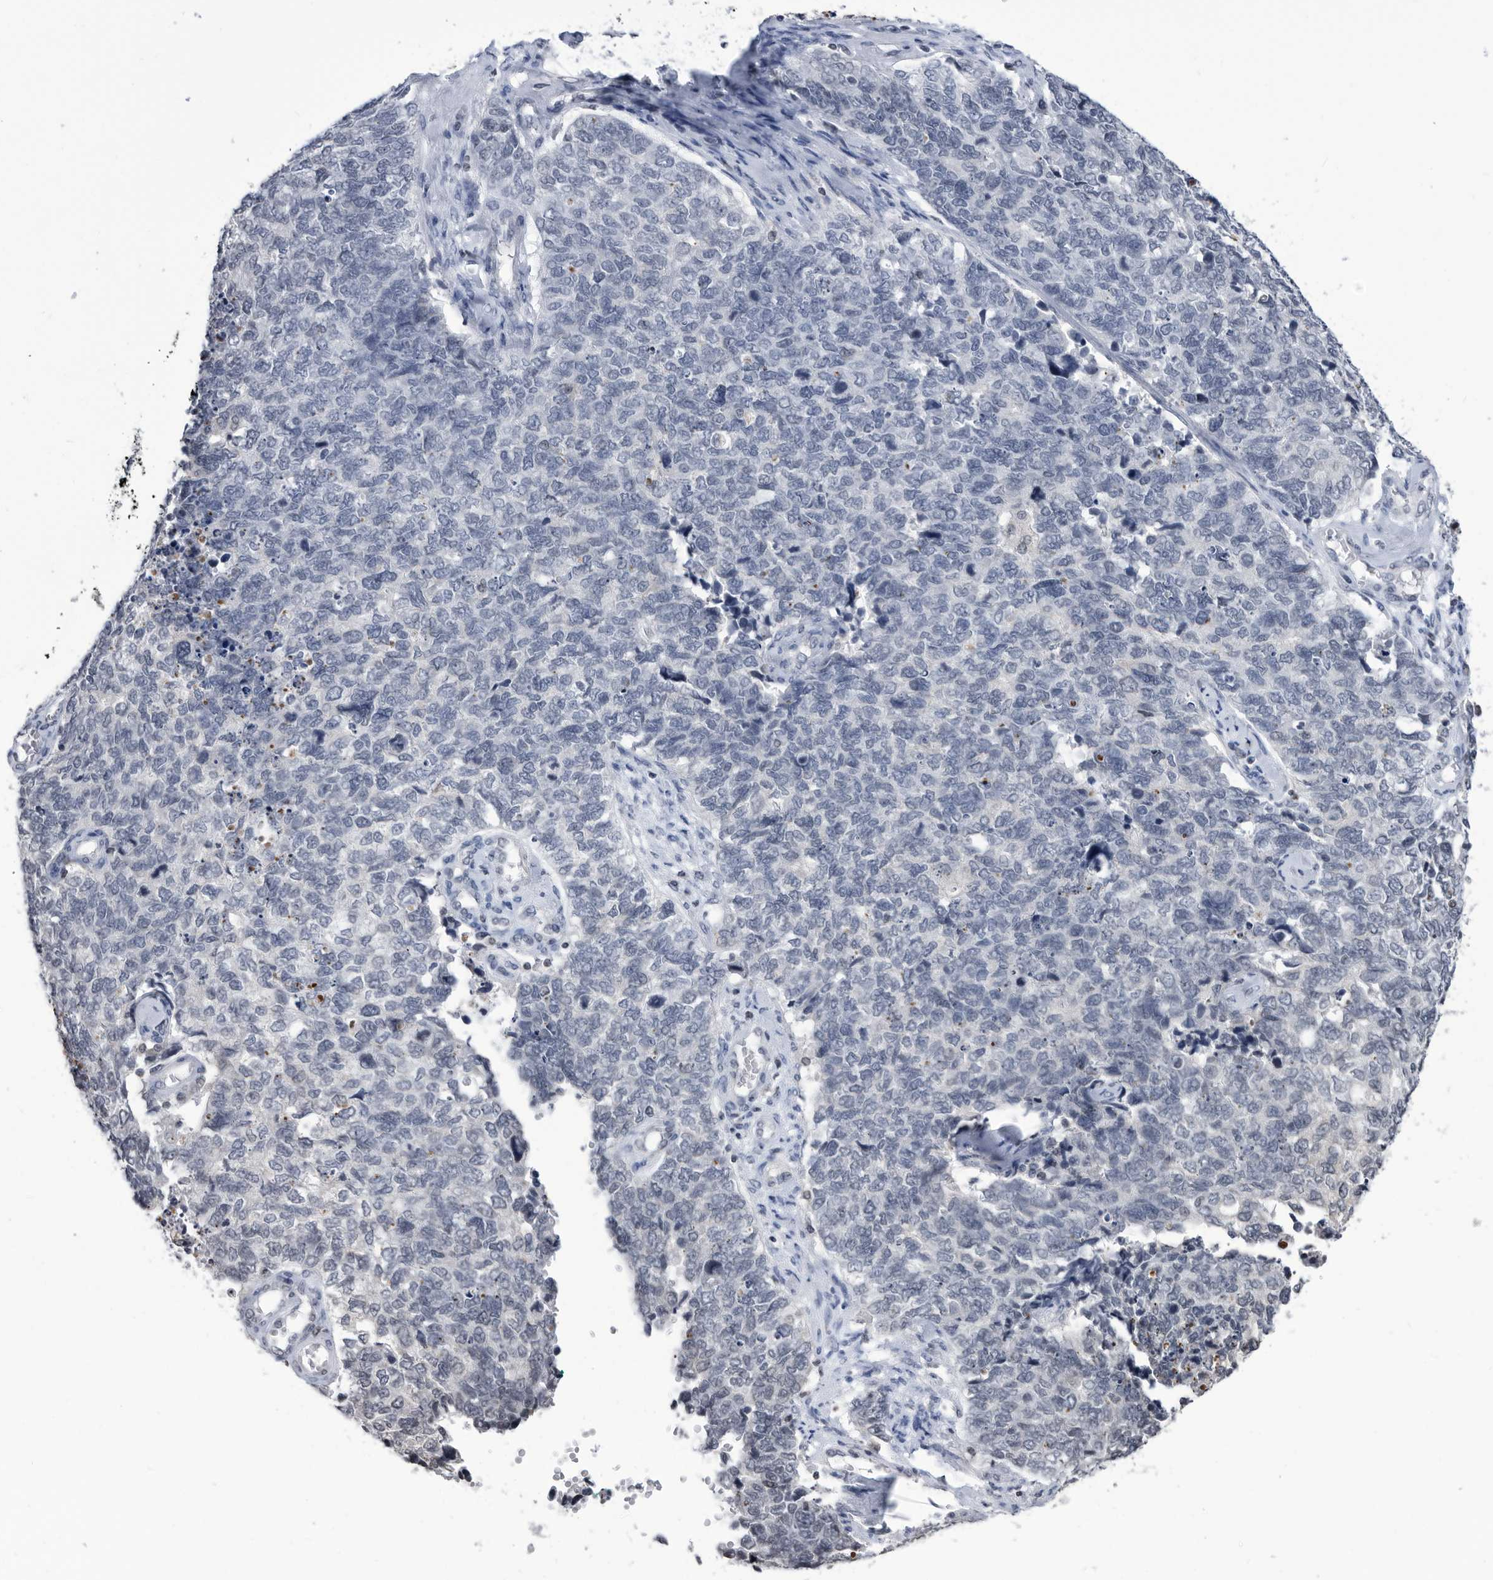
{"staining": {"intensity": "negative", "quantity": "none", "location": "none"}, "tissue": "cervical cancer", "cell_type": "Tumor cells", "image_type": "cancer", "snomed": [{"axis": "morphology", "description": "Squamous cell carcinoma, NOS"}, {"axis": "topography", "description": "Cervix"}], "caption": "Immunohistochemistry (IHC) of cervical cancer shows no positivity in tumor cells. (DAB IHC, high magnification).", "gene": "TSTD1", "patient": {"sex": "female", "age": 63}}